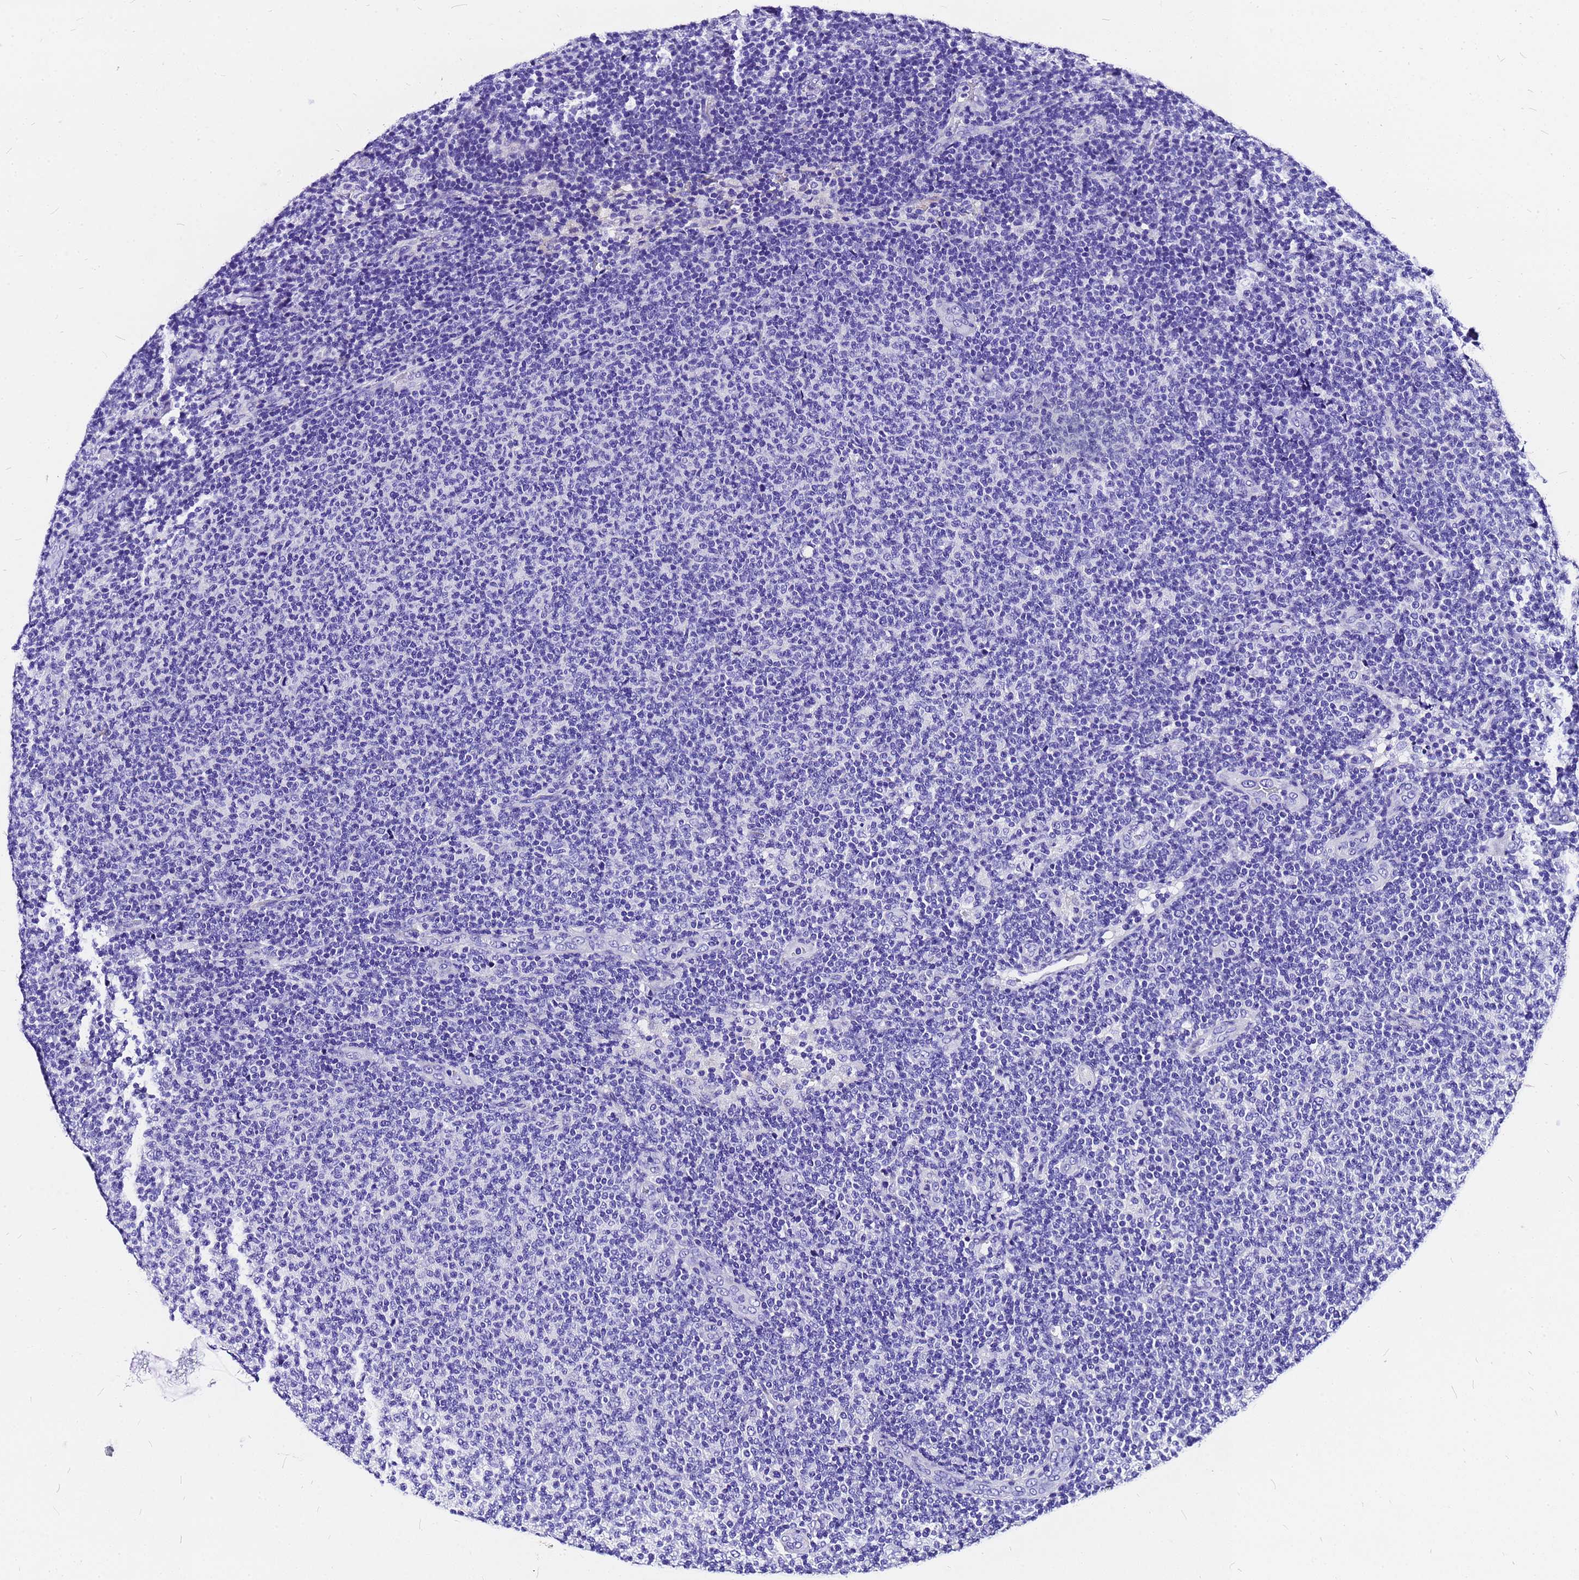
{"staining": {"intensity": "negative", "quantity": "none", "location": "none"}, "tissue": "lymphoma", "cell_type": "Tumor cells", "image_type": "cancer", "snomed": [{"axis": "morphology", "description": "Malignant lymphoma, non-Hodgkin's type, Low grade"}, {"axis": "topography", "description": "Lymph node"}], "caption": "High magnification brightfield microscopy of low-grade malignant lymphoma, non-Hodgkin's type stained with DAB (3,3'-diaminobenzidine) (brown) and counterstained with hematoxylin (blue): tumor cells show no significant positivity.", "gene": "HERC4", "patient": {"sex": "male", "age": 66}}